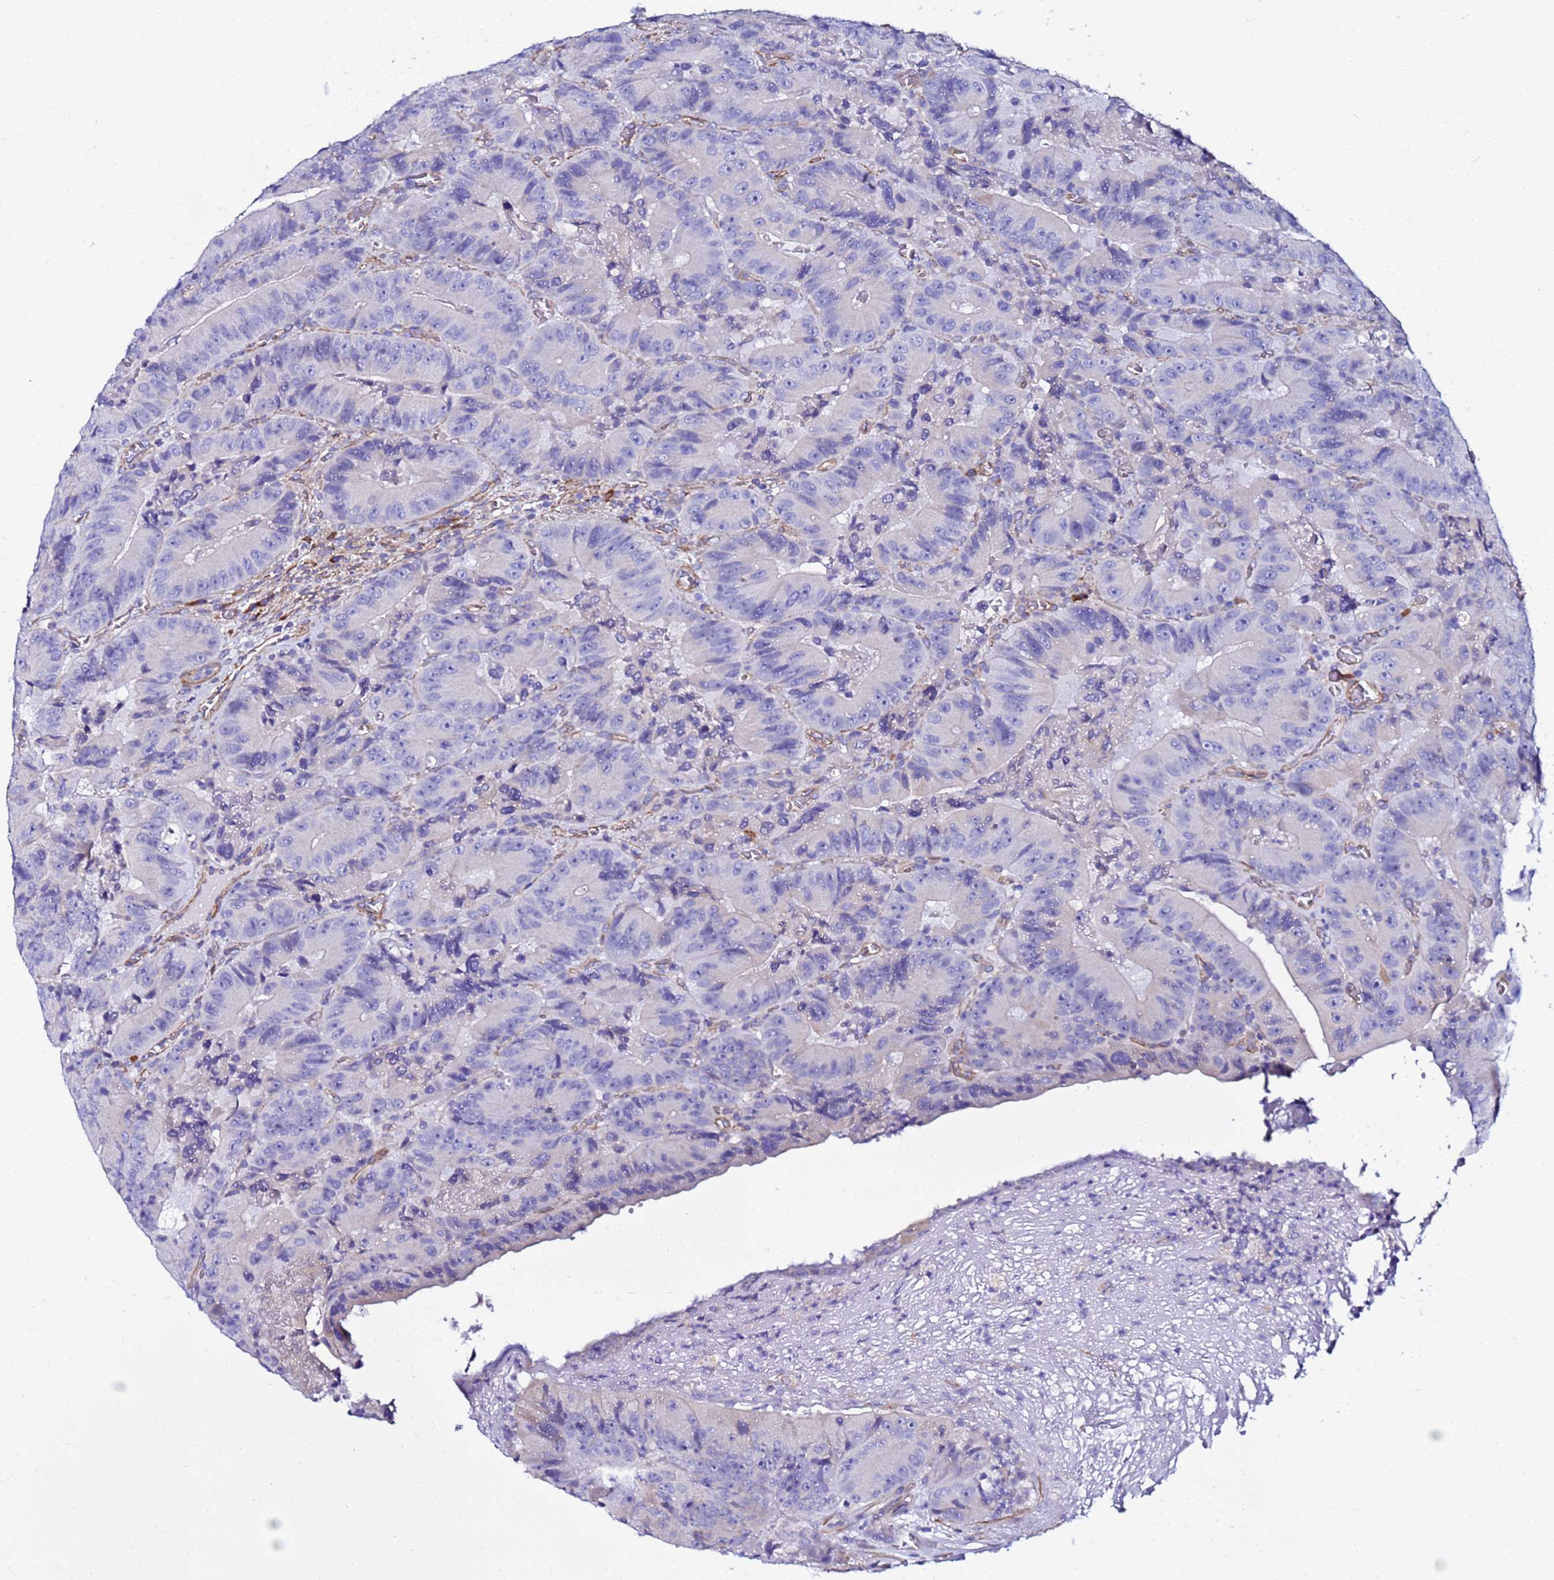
{"staining": {"intensity": "negative", "quantity": "none", "location": "none"}, "tissue": "colorectal cancer", "cell_type": "Tumor cells", "image_type": "cancer", "snomed": [{"axis": "morphology", "description": "Adenocarcinoma, NOS"}, {"axis": "topography", "description": "Colon"}], "caption": "The immunohistochemistry image has no significant staining in tumor cells of colorectal adenocarcinoma tissue.", "gene": "JRKL", "patient": {"sex": "female", "age": 86}}